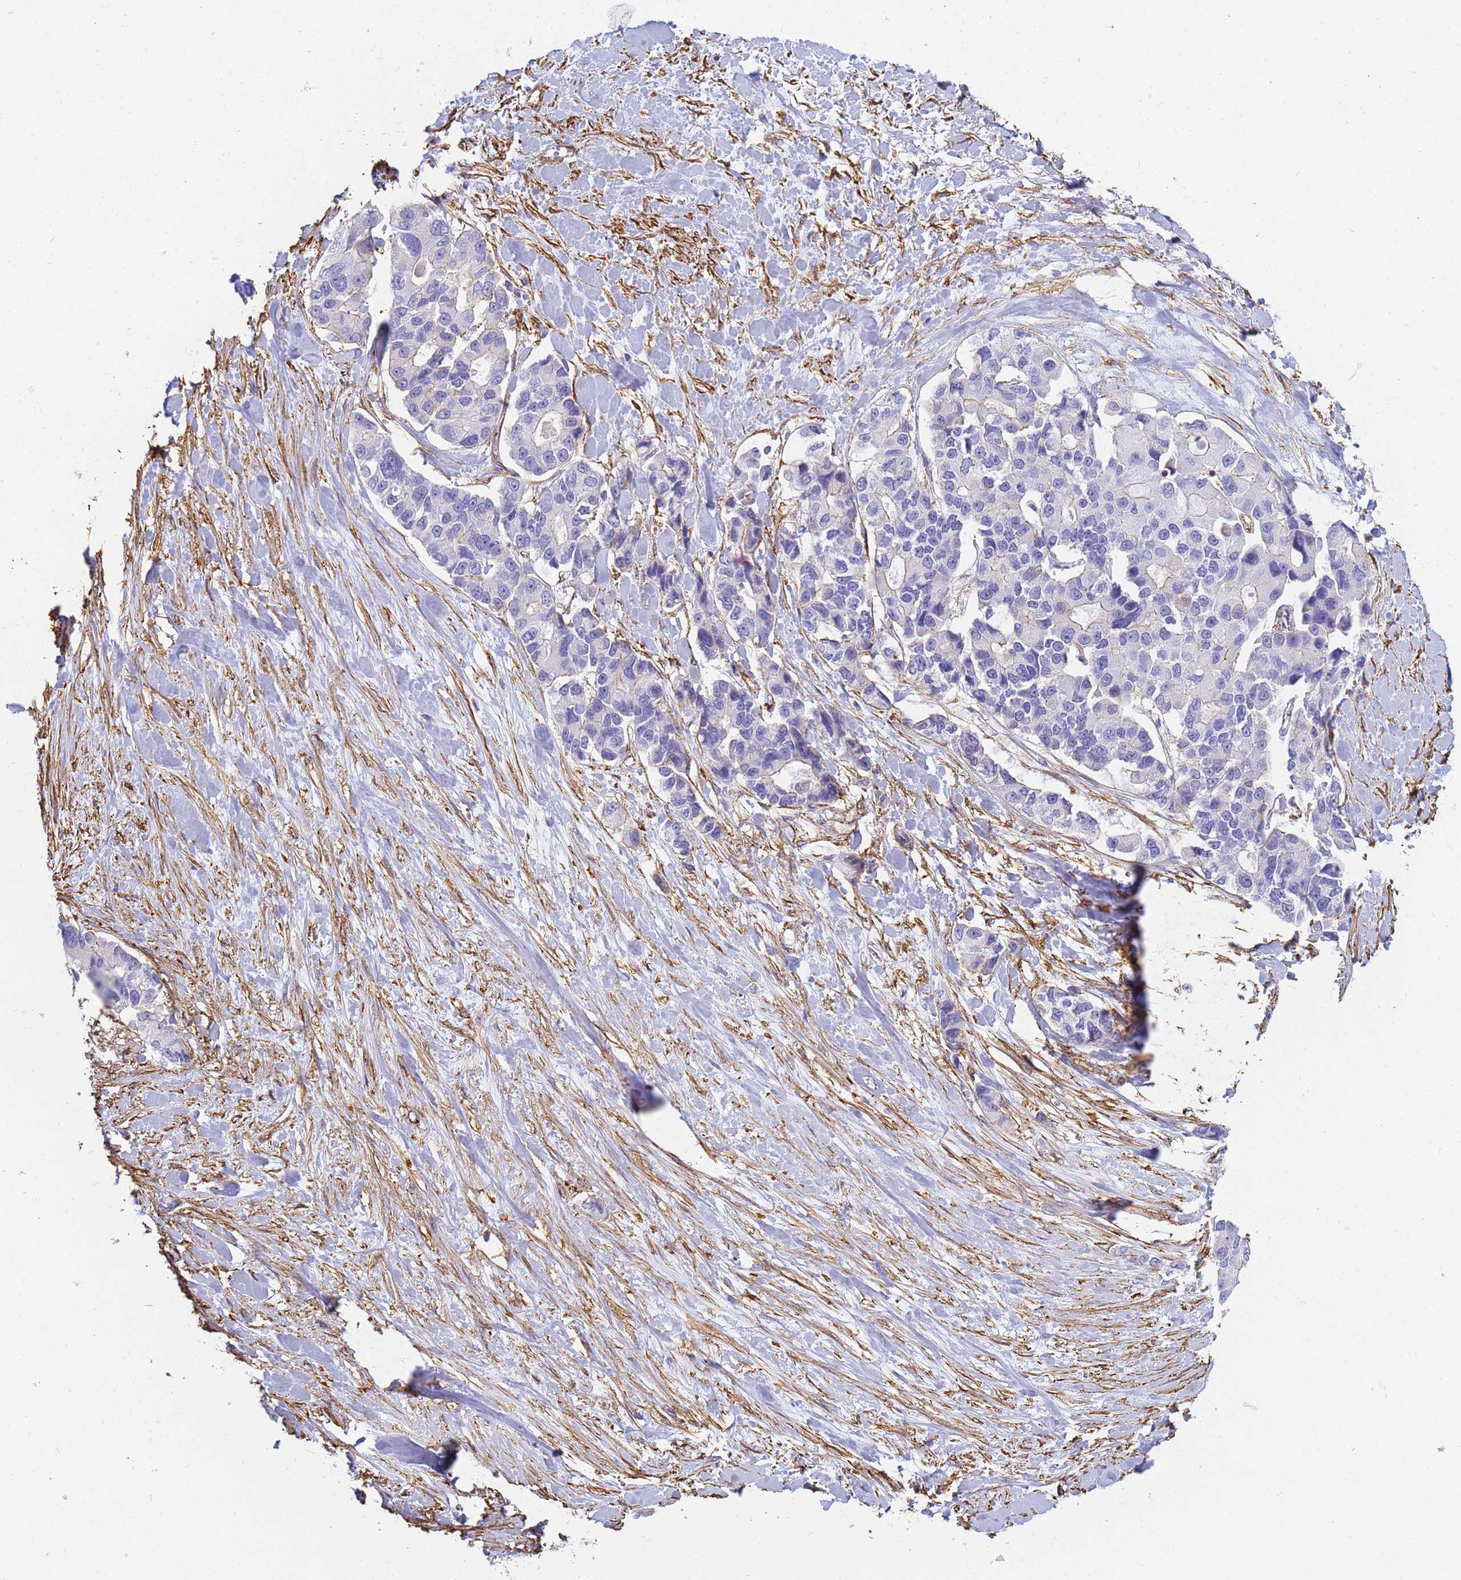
{"staining": {"intensity": "negative", "quantity": "none", "location": "none"}, "tissue": "lung cancer", "cell_type": "Tumor cells", "image_type": "cancer", "snomed": [{"axis": "morphology", "description": "Adenocarcinoma, NOS"}, {"axis": "topography", "description": "Lung"}], "caption": "Tumor cells are negative for brown protein staining in lung cancer (adenocarcinoma).", "gene": "TPM1", "patient": {"sex": "female", "age": 54}}